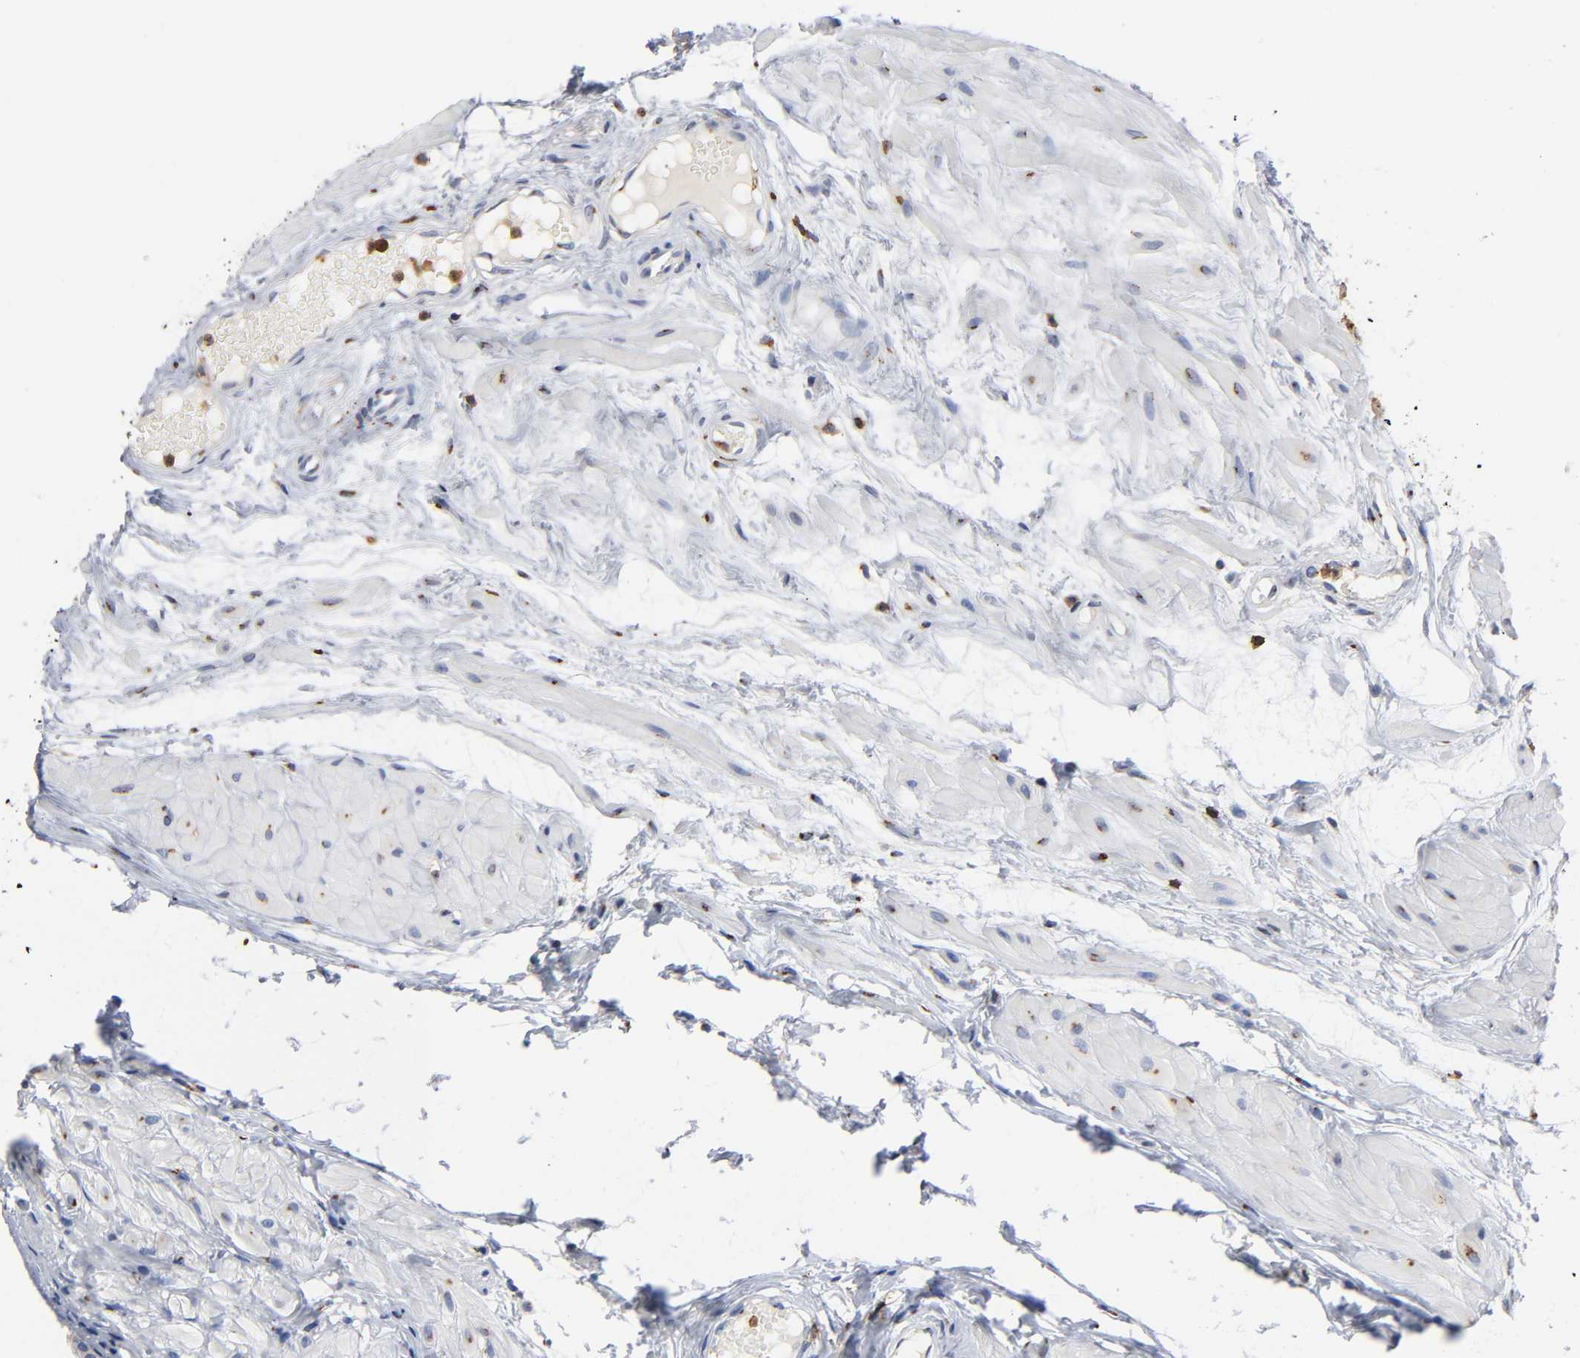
{"staining": {"intensity": "moderate", "quantity": ">75%", "location": "cytoplasmic/membranous"}, "tissue": "epididymis", "cell_type": "Glandular cells", "image_type": "normal", "snomed": [{"axis": "morphology", "description": "Normal tissue, NOS"}, {"axis": "morphology", "description": "Atrophy, NOS"}, {"axis": "topography", "description": "Testis"}, {"axis": "topography", "description": "Epididymis"}], "caption": "A photomicrograph of epididymis stained for a protein shows moderate cytoplasmic/membranous brown staining in glandular cells. The protein is stained brown, and the nuclei are stained in blue (DAB IHC with brightfield microscopy, high magnification).", "gene": "CAPN10", "patient": {"sex": "male", "age": 18}}